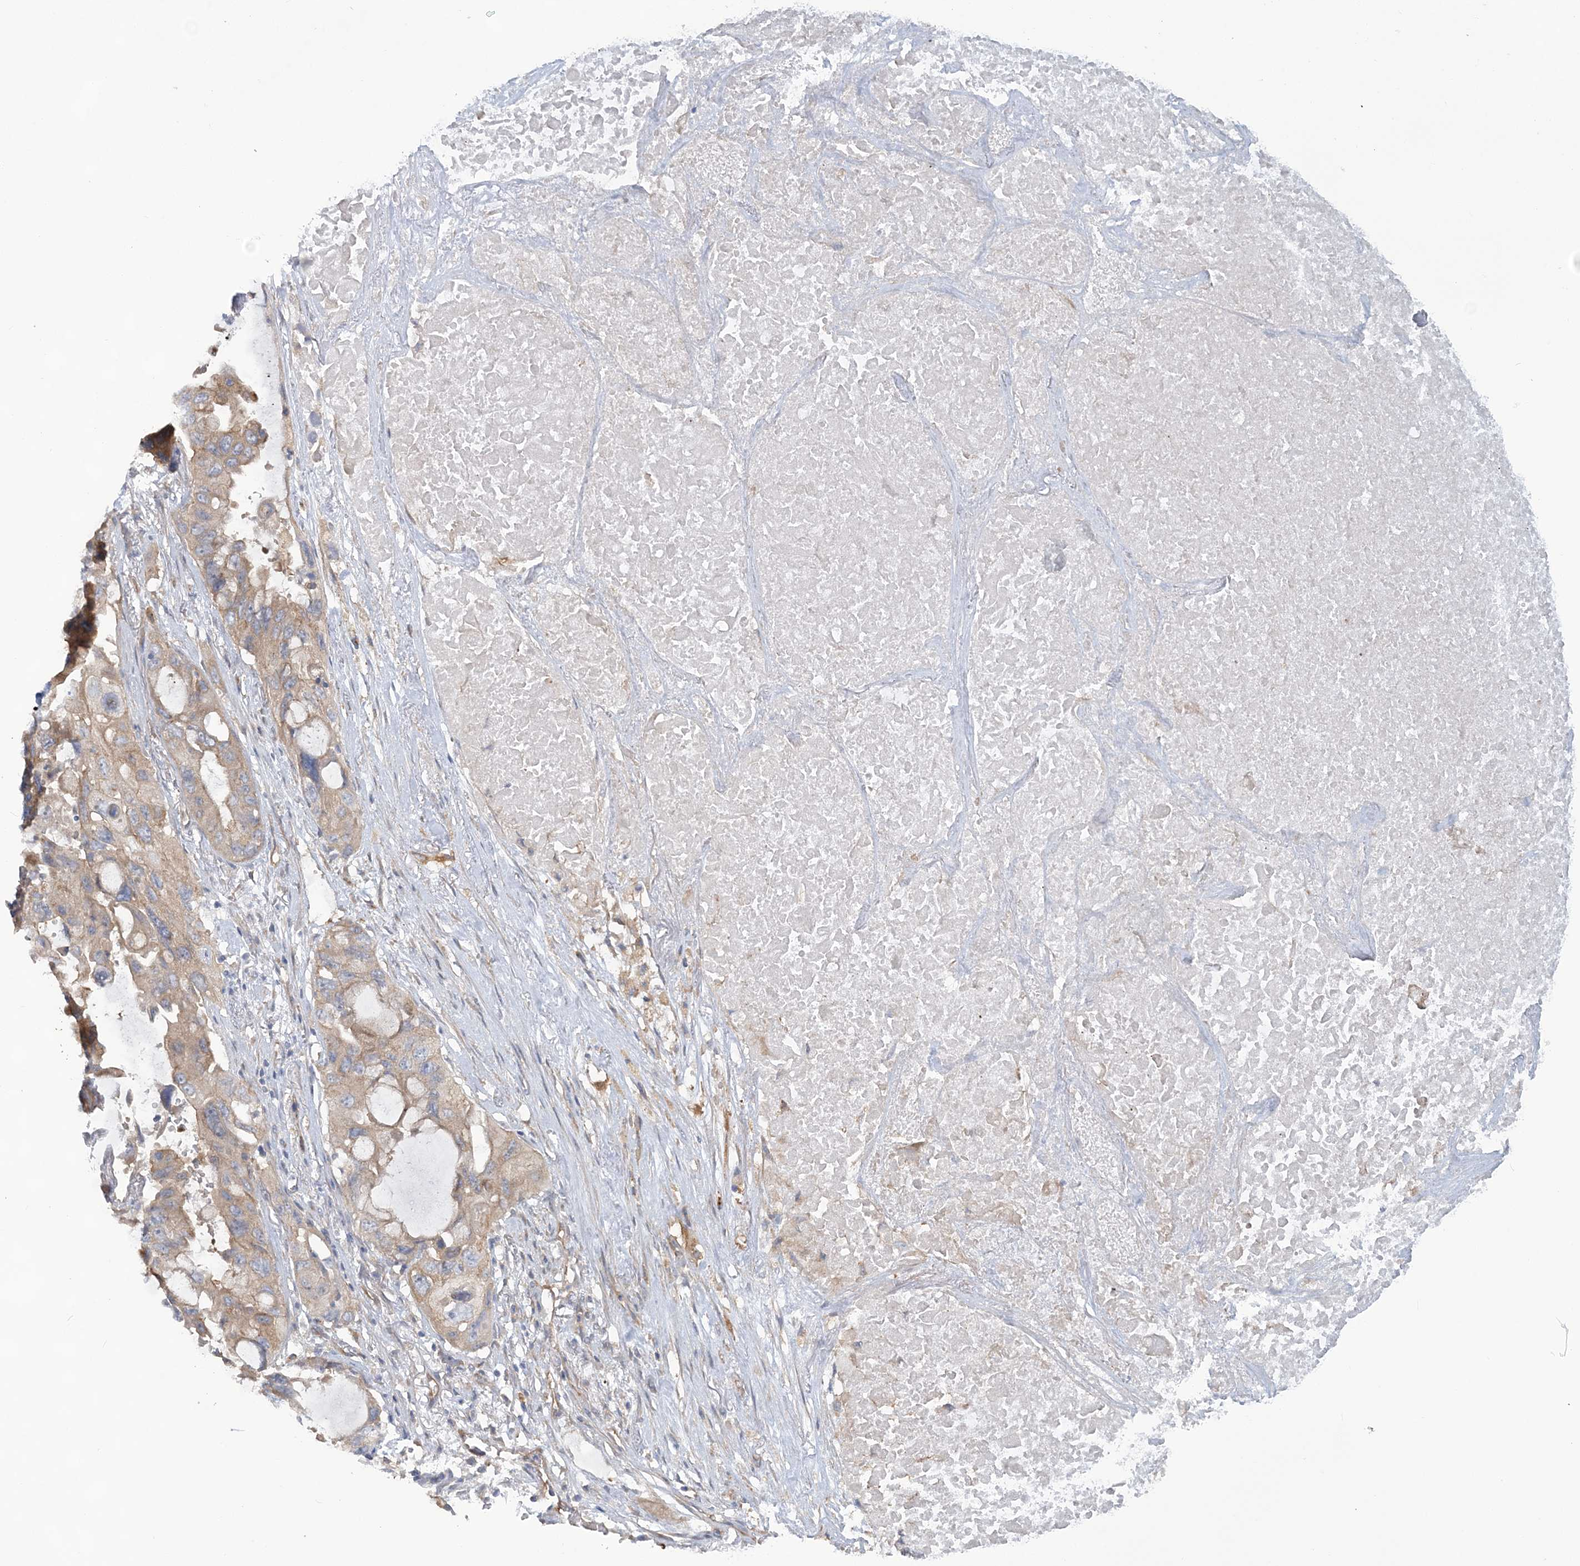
{"staining": {"intensity": "weak", "quantity": ">75%", "location": "cytoplasmic/membranous"}, "tissue": "lung cancer", "cell_type": "Tumor cells", "image_type": "cancer", "snomed": [{"axis": "morphology", "description": "Squamous cell carcinoma, NOS"}, {"axis": "topography", "description": "Lung"}], "caption": "Squamous cell carcinoma (lung) was stained to show a protein in brown. There is low levels of weak cytoplasmic/membranous expression in about >75% of tumor cells. The protein is shown in brown color, while the nuclei are stained blue.", "gene": "RAI14", "patient": {"sex": "female", "age": 73}}